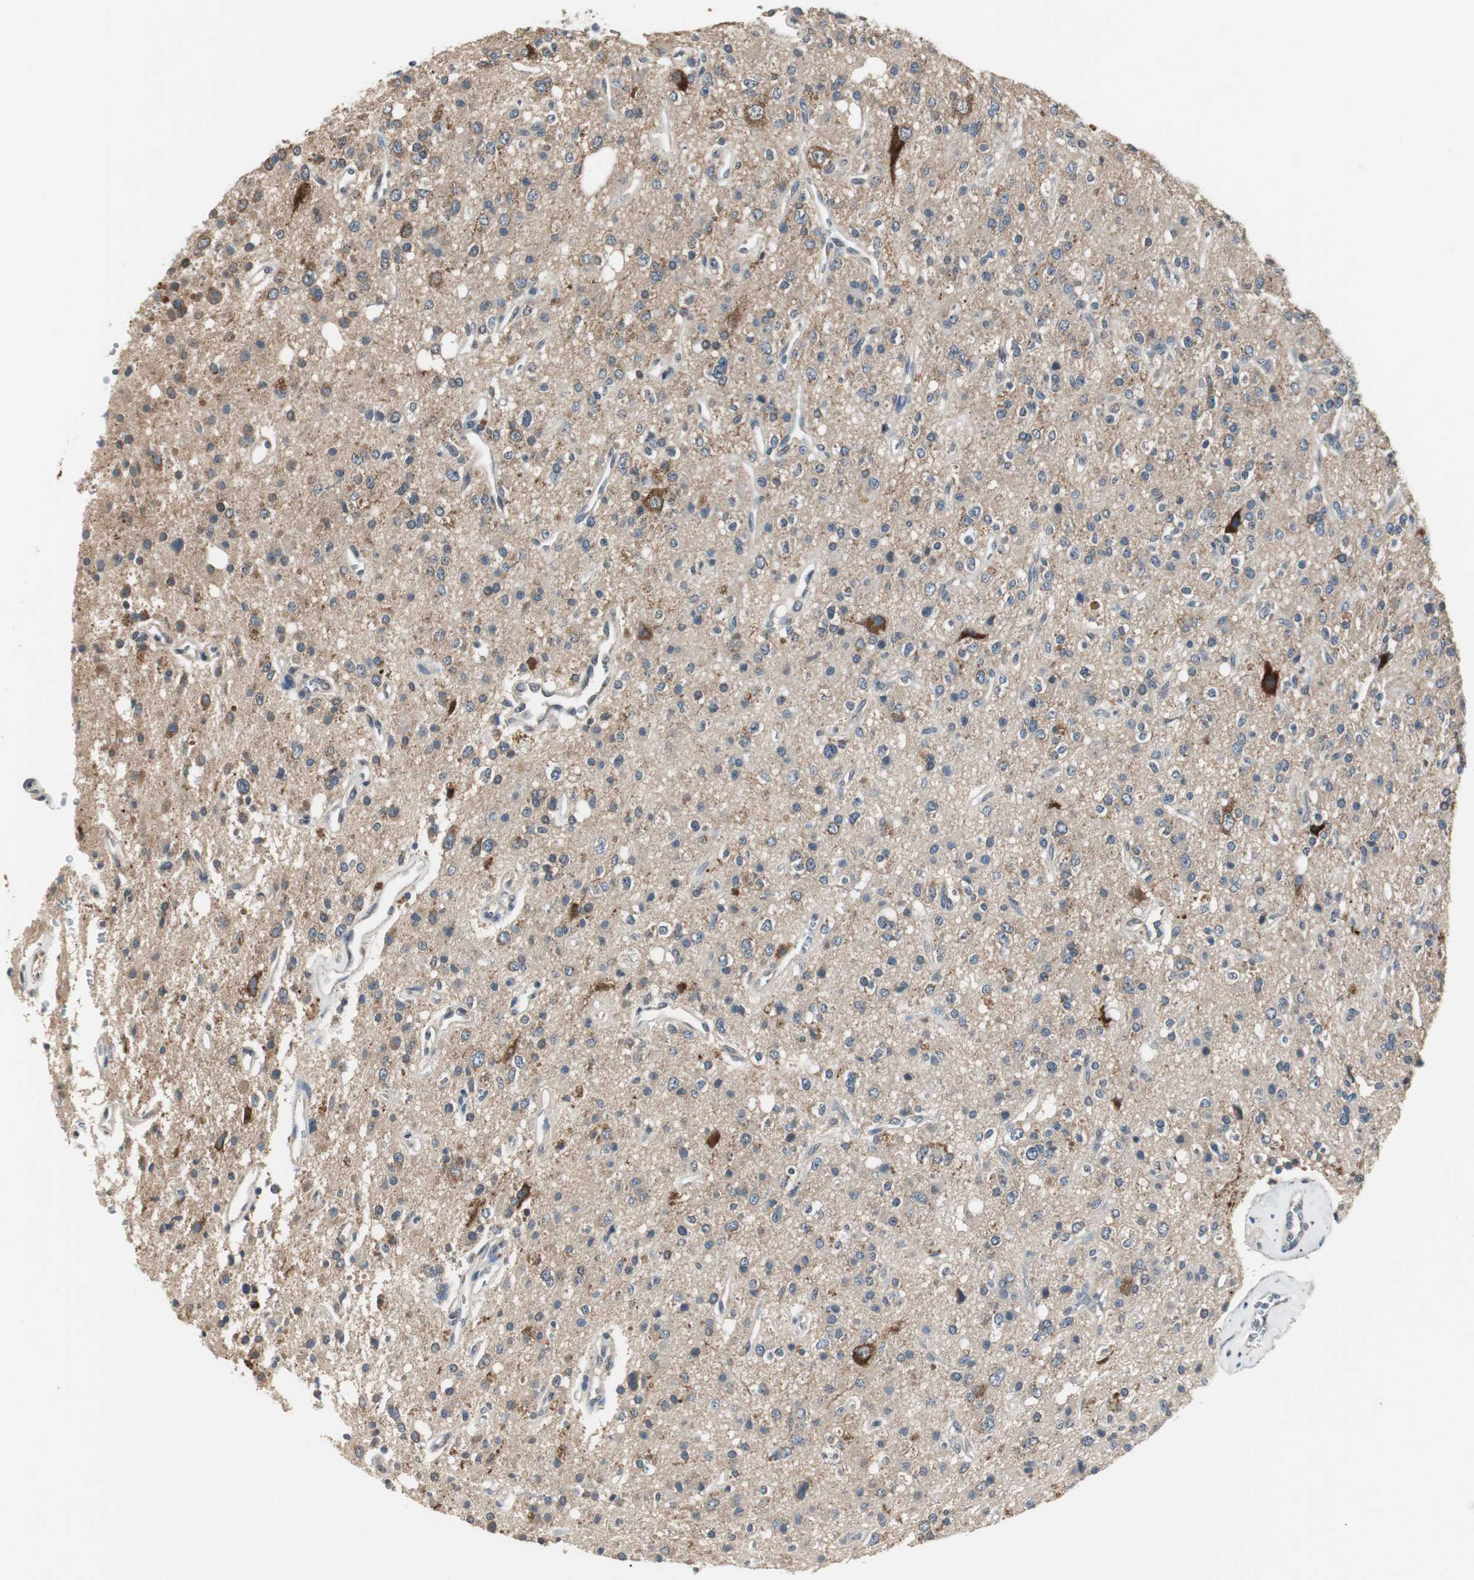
{"staining": {"intensity": "moderate", "quantity": "25%-75%", "location": "cytoplasmic/membranous"}, "tissue": "glioma", "cell_type": "Tumor cells", "image_type": "cancer", "snomed": [{"axis": "morphology", "description": "Glioma, malignant, High grade"}, {"axis": "topography", "description": "Brain"}], "caption": "Malignant glioma (high-grade) was stained to show a protein in brown. There is medium levels of moderate cytoplasmic/membranous staining in approximately 25%-75% of tumor cells.", "gene": "PTPRN2", "patient": {"sex": "male", "age": 47}}